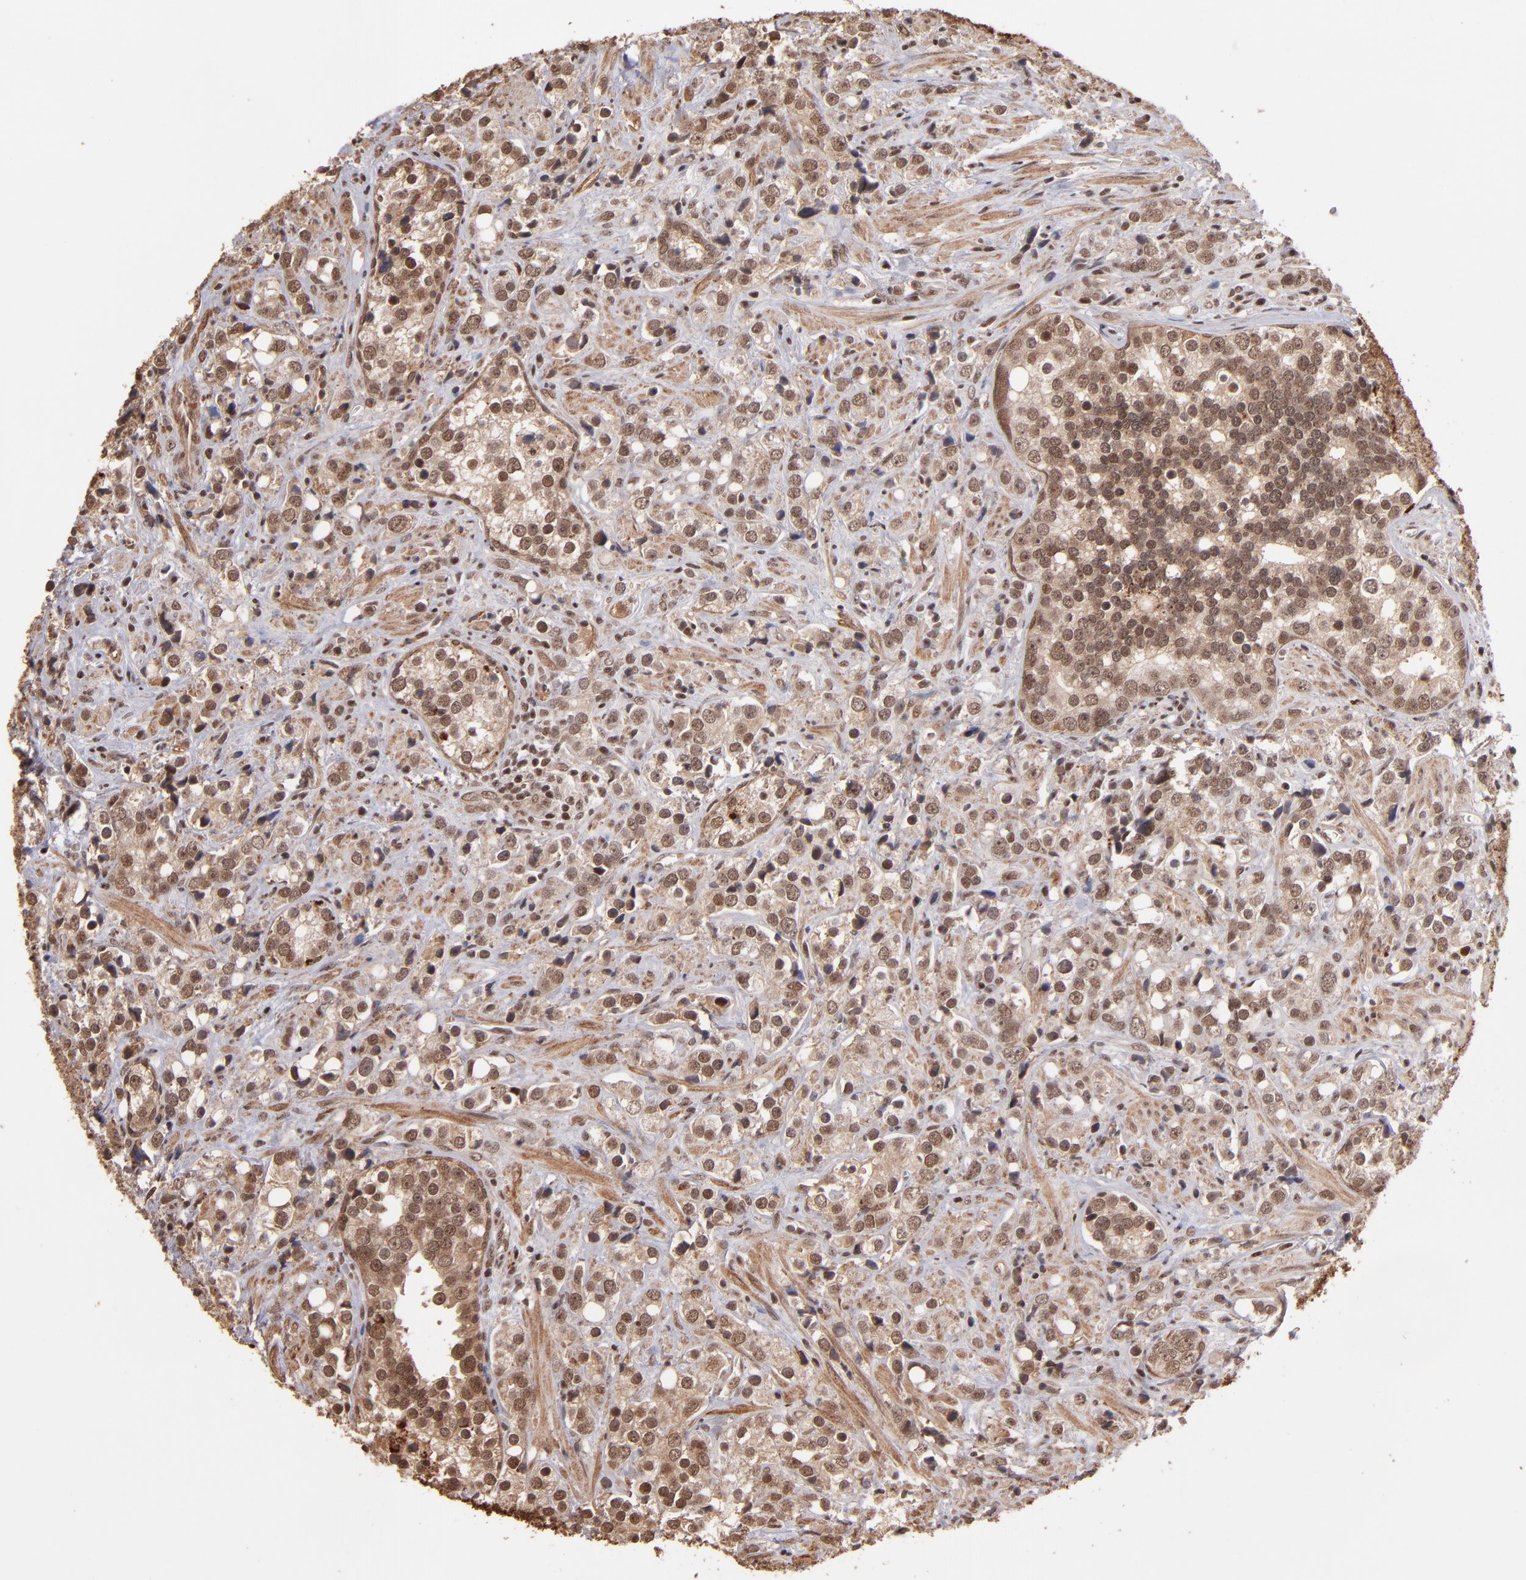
{"staining": {"intensity": "moderate", "quantity": ">75%", "location": "cytoplasmic/membranous,nuclear"}, "tissue": "prostate cancer", "cell_type": "Tumor cells", "image_type": "cancer", "snomed": [{"axis": "morphology", "description": "Adenocarcinoma, High grade"}, {"axis": "topography", "description": "Prostate"}], "caption": "Immunohistochemical staining of human adenocarcinoma (high-grade) (prostate) exhibits medium levels of moderate cytoplasmic/membranous and nuclear positivity in approximately >75% of tumor cells.", "gene": "TERF2", "patient": {"sex": "male", "age": 71}}